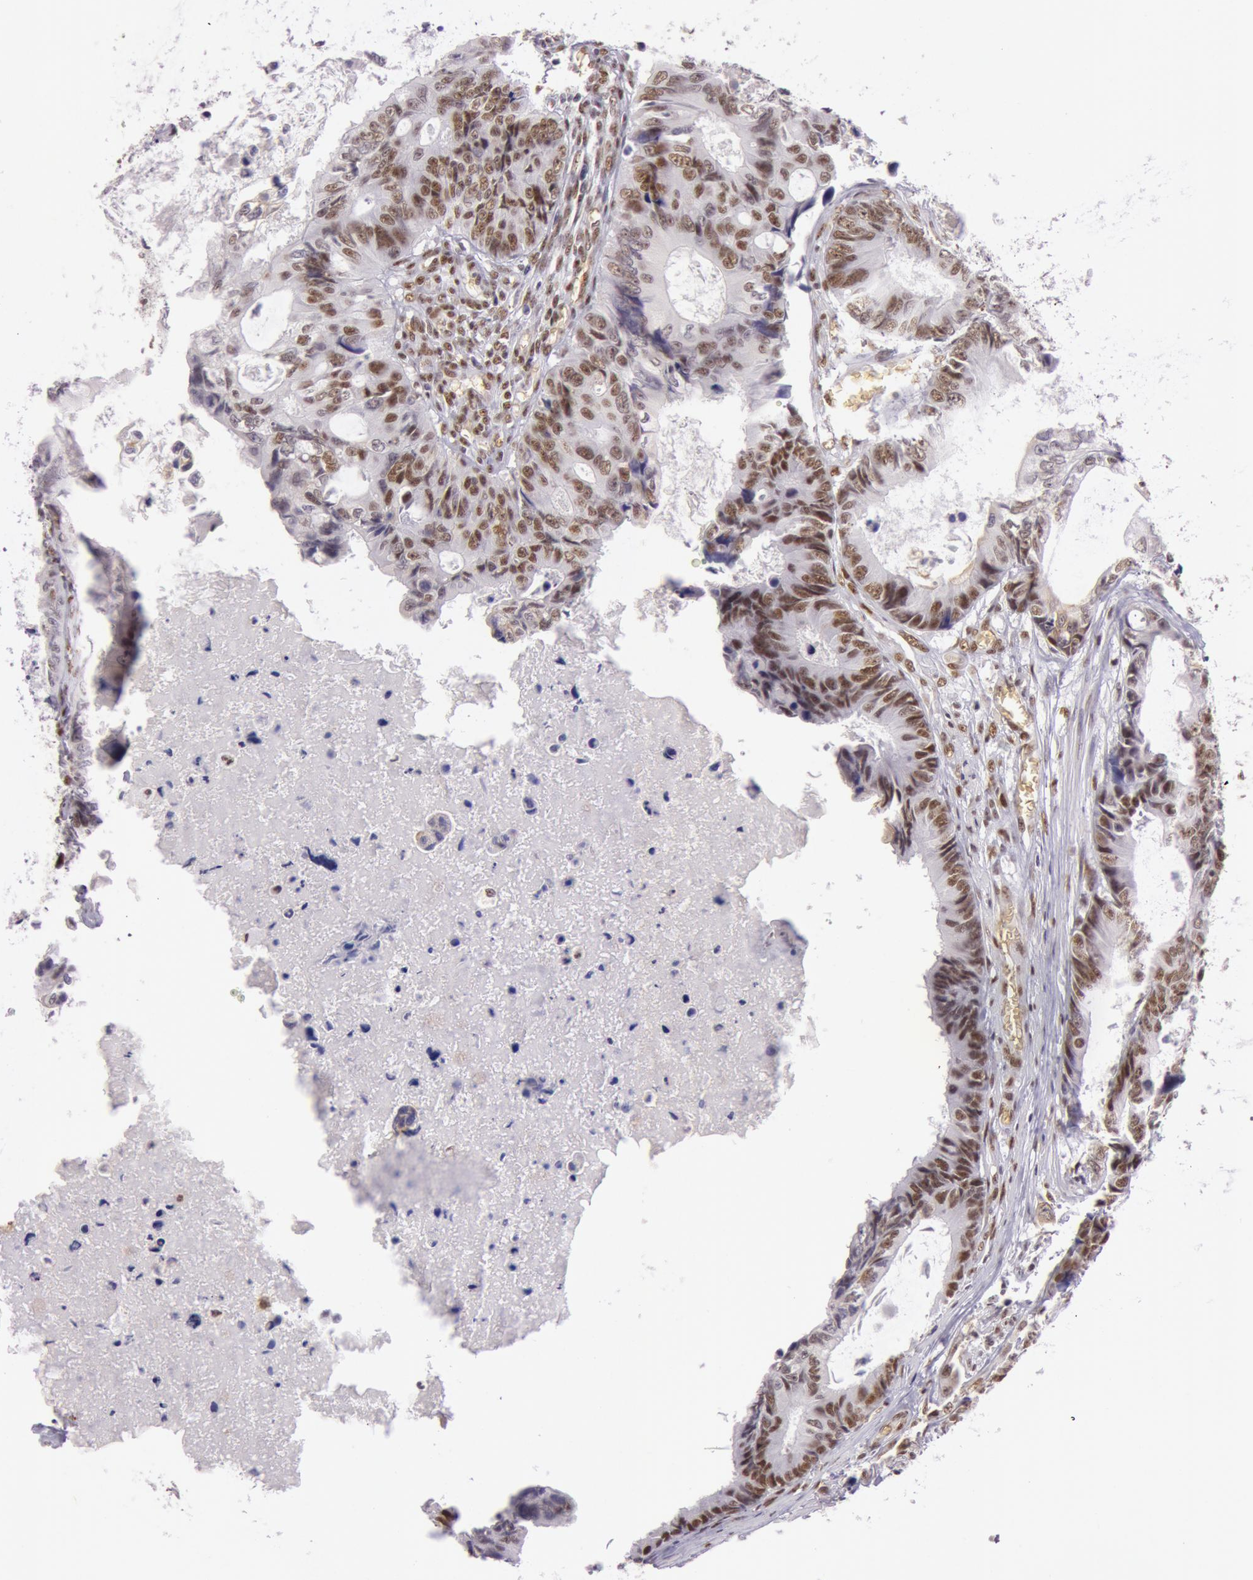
{"staining": {"intensity": "strong", "quantity": ">75%", "location": "nuclear"}, "tissue": "colorectal cancer", "cell_type": "Tumor cells", "image_type": "cancer", "snomed": [{"axis": "morphology", "description": "Adenocarcinoma, NOS"}, {"axis": "topography", "description": "Rectum"}], "caption": "A high amount of strong nuclear staining is identified in about >75% of tumor cells in colorectal cancer (adenocarcinoma) tissue.", "gene": "NBN", "patient": {"sex": "female", "age": 98}}